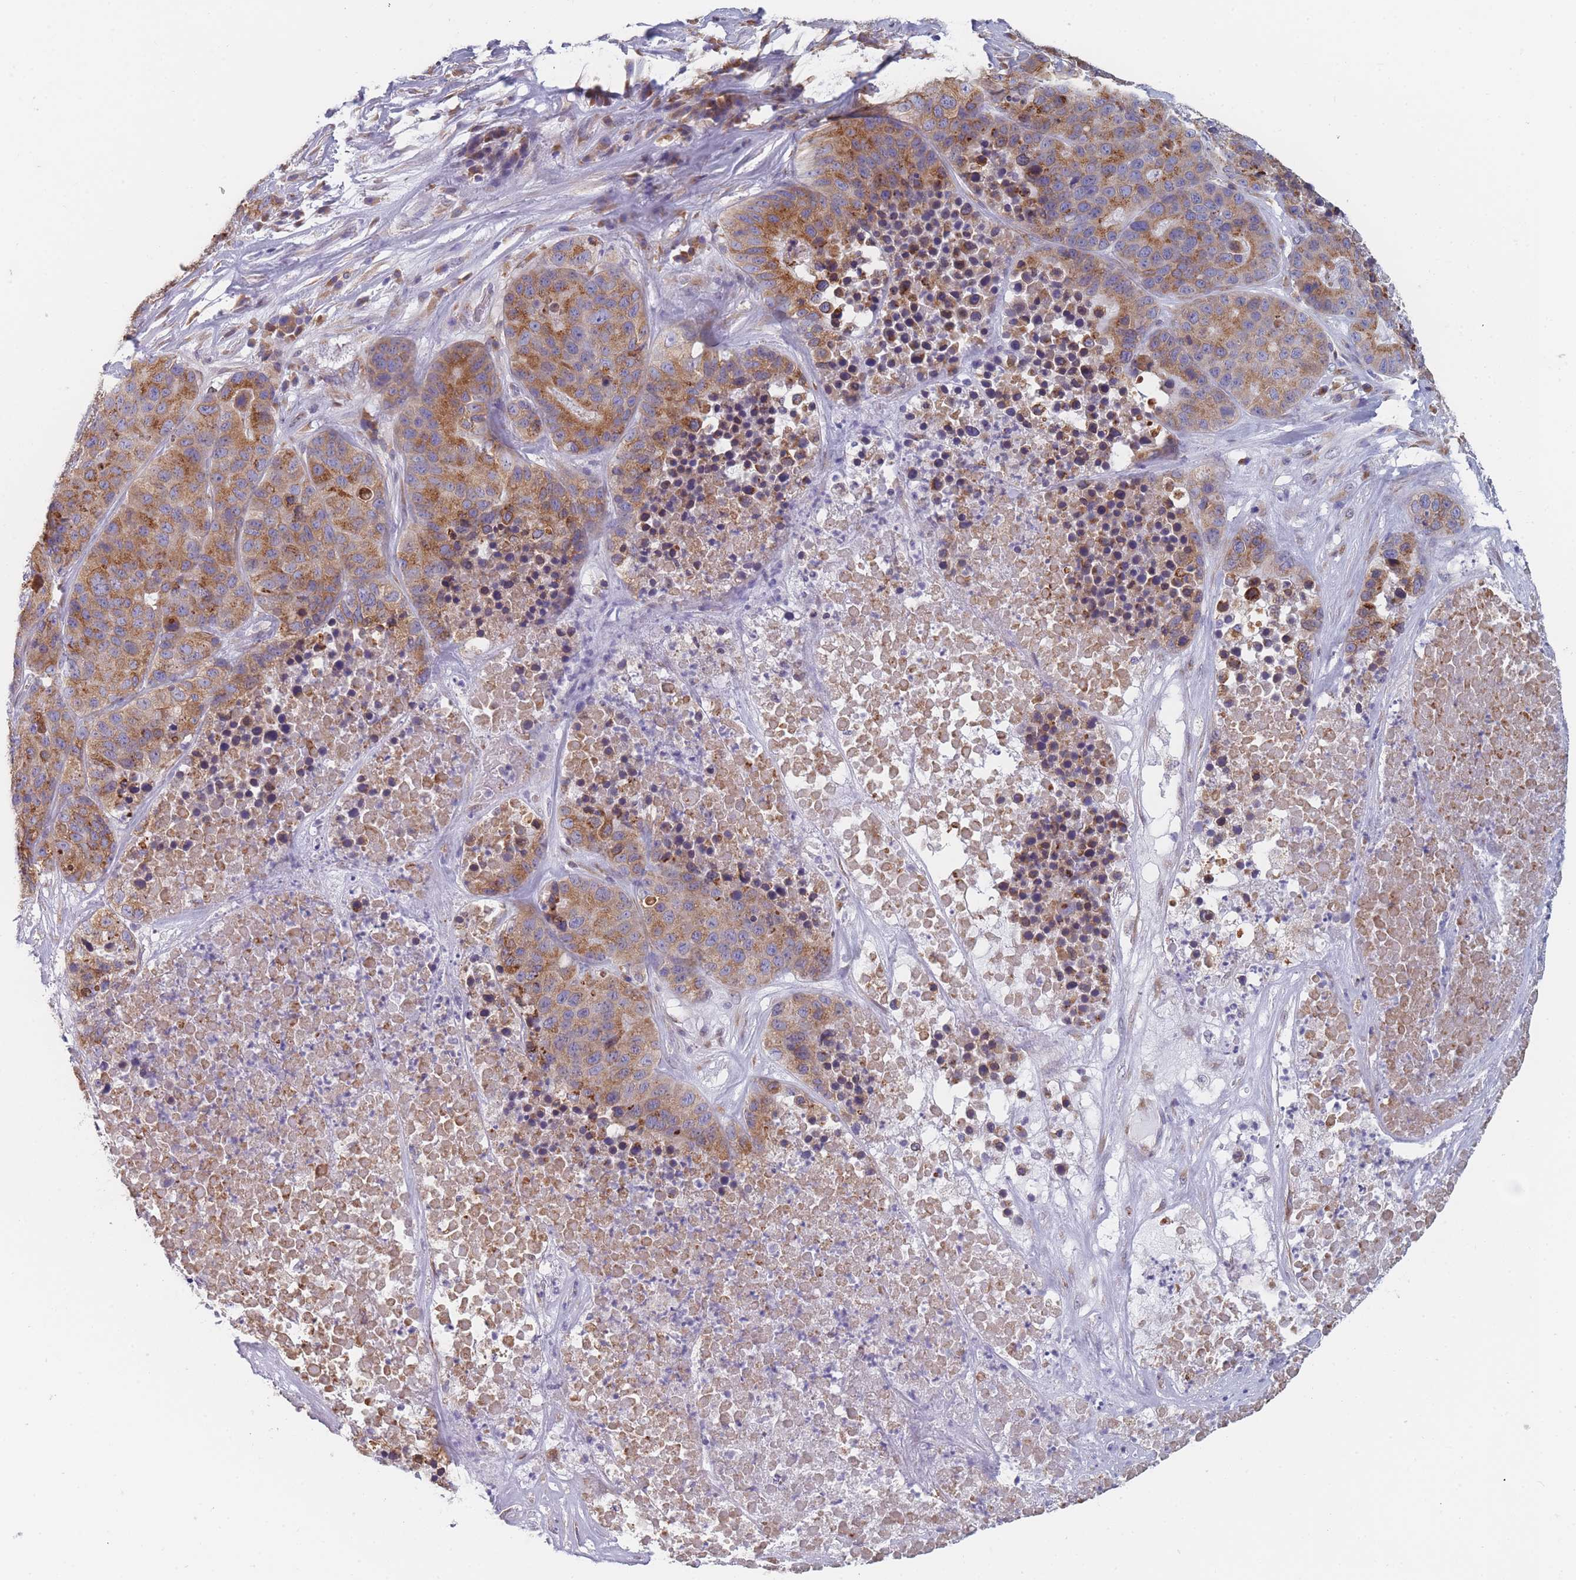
{"staining": {"intensity": "moderate", "quantity": ">75%", "location": "cytoplasmic/membranous"}, "tissue": "stomach cancer", "cell_type": "Tumor cells", "image_type": "cancer", "snomed": [{"axis": "morphology", "description": "Adenocarcinoma, NOS"}, {"axis": "topography", "description": "Stomach"}], "caption": "Brown immunohistochemical staining in stomach cancer exhibits moderate cytoplasmic/membranous positivity in approximately >75% of tumor cells.", "gene": "TMED10", "patient": {"sex": "male", "age": 71}}